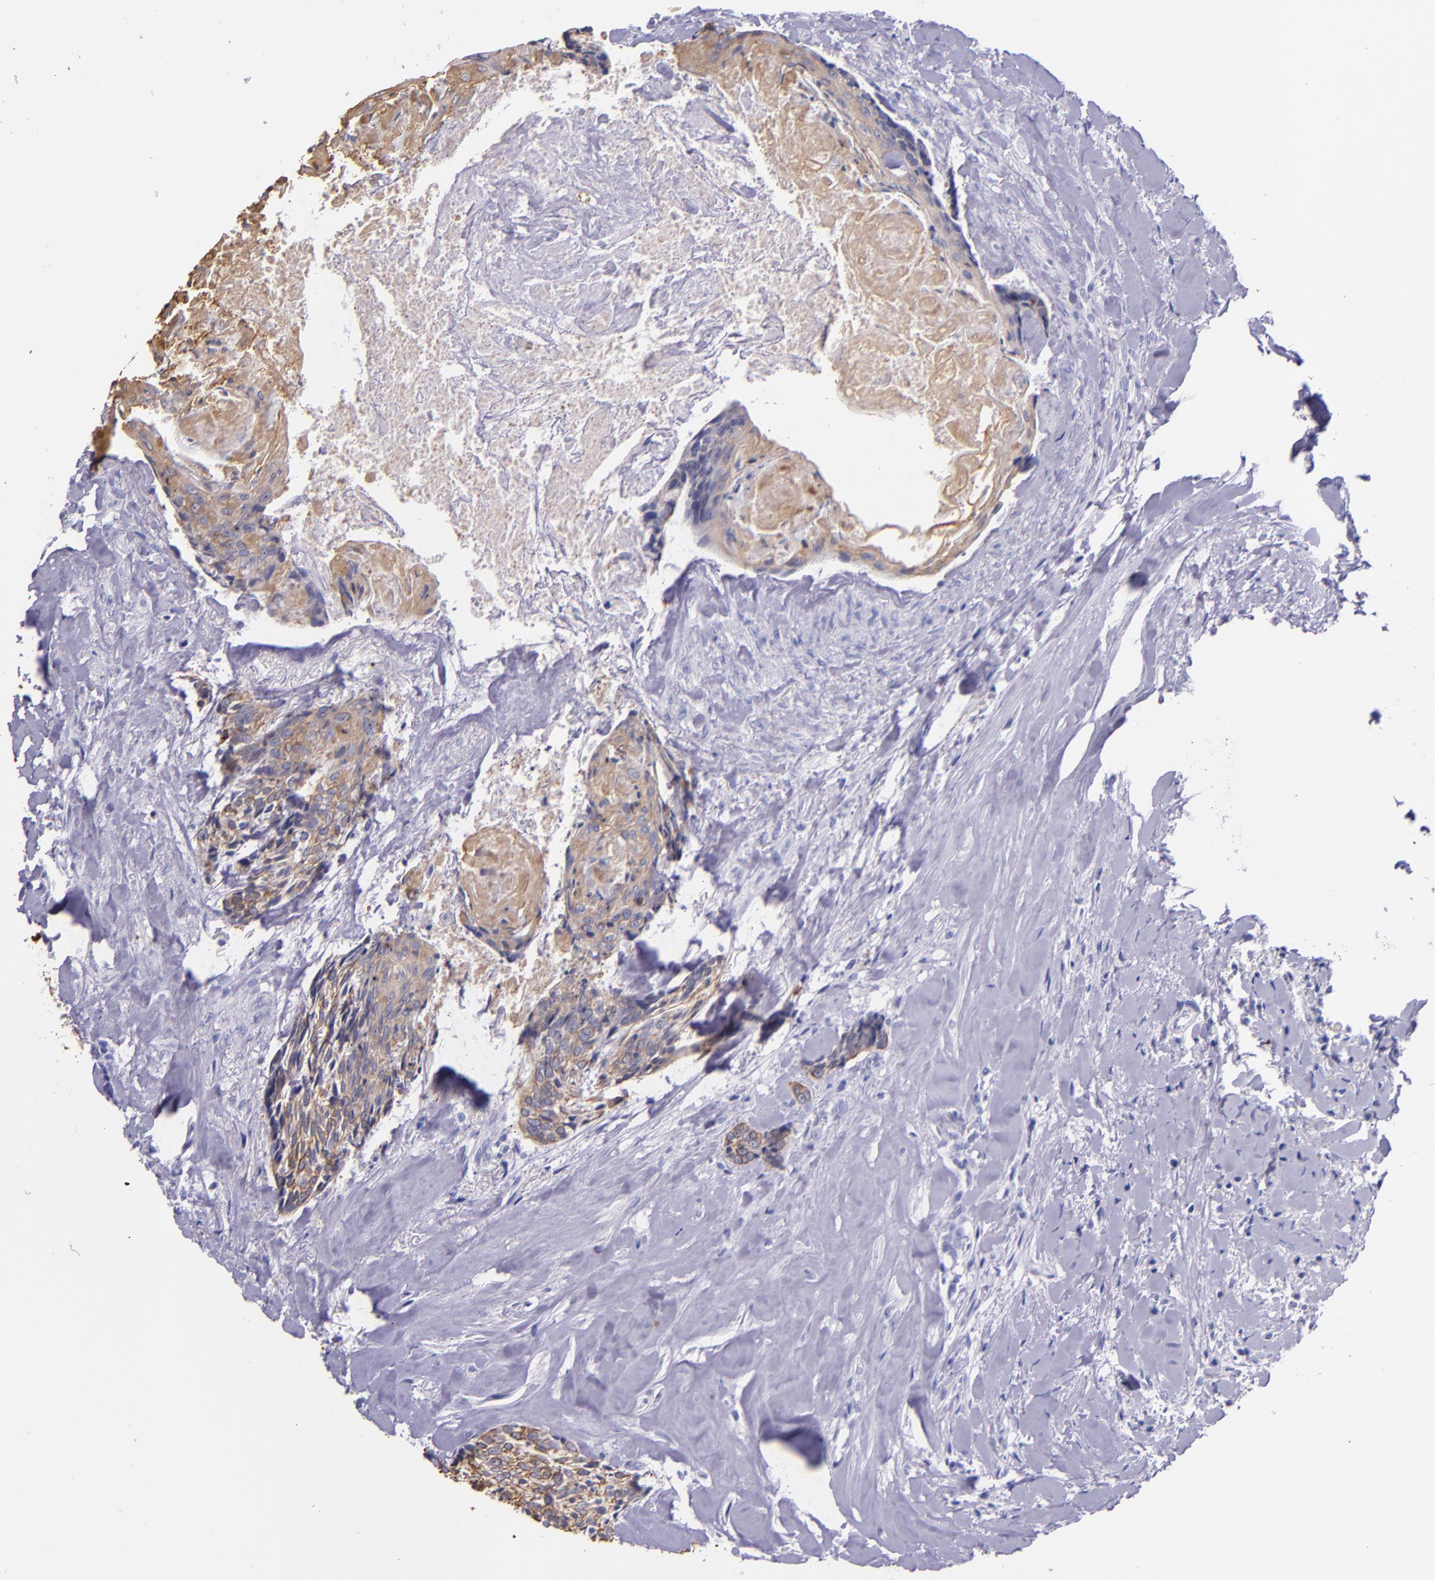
{"staining": {"intensity": "moderate", "quantity": ">75%", "location": "cytoplasmic/membranous"}, "tissue": "head and neck cancer", "cell_type": "Tumor cells", "image_type": "cancer", "snomed": [{"axis": "morphology", "description": "Squamous cell carcinoma, NOS"}, {"axis": "topography", "description": "Salivary gland"}, {"axis": "topography", "description": "Head-Neck"}], "caption": "DAB immunohistochemical staining of human head and neck squamous cell carcinoma demonstrates moderate cytoplasmic/membranous protein positivity in about >75% of tumor cells.", "gene": "KRT4", "patient": {"sex": "male", "age": 70}}